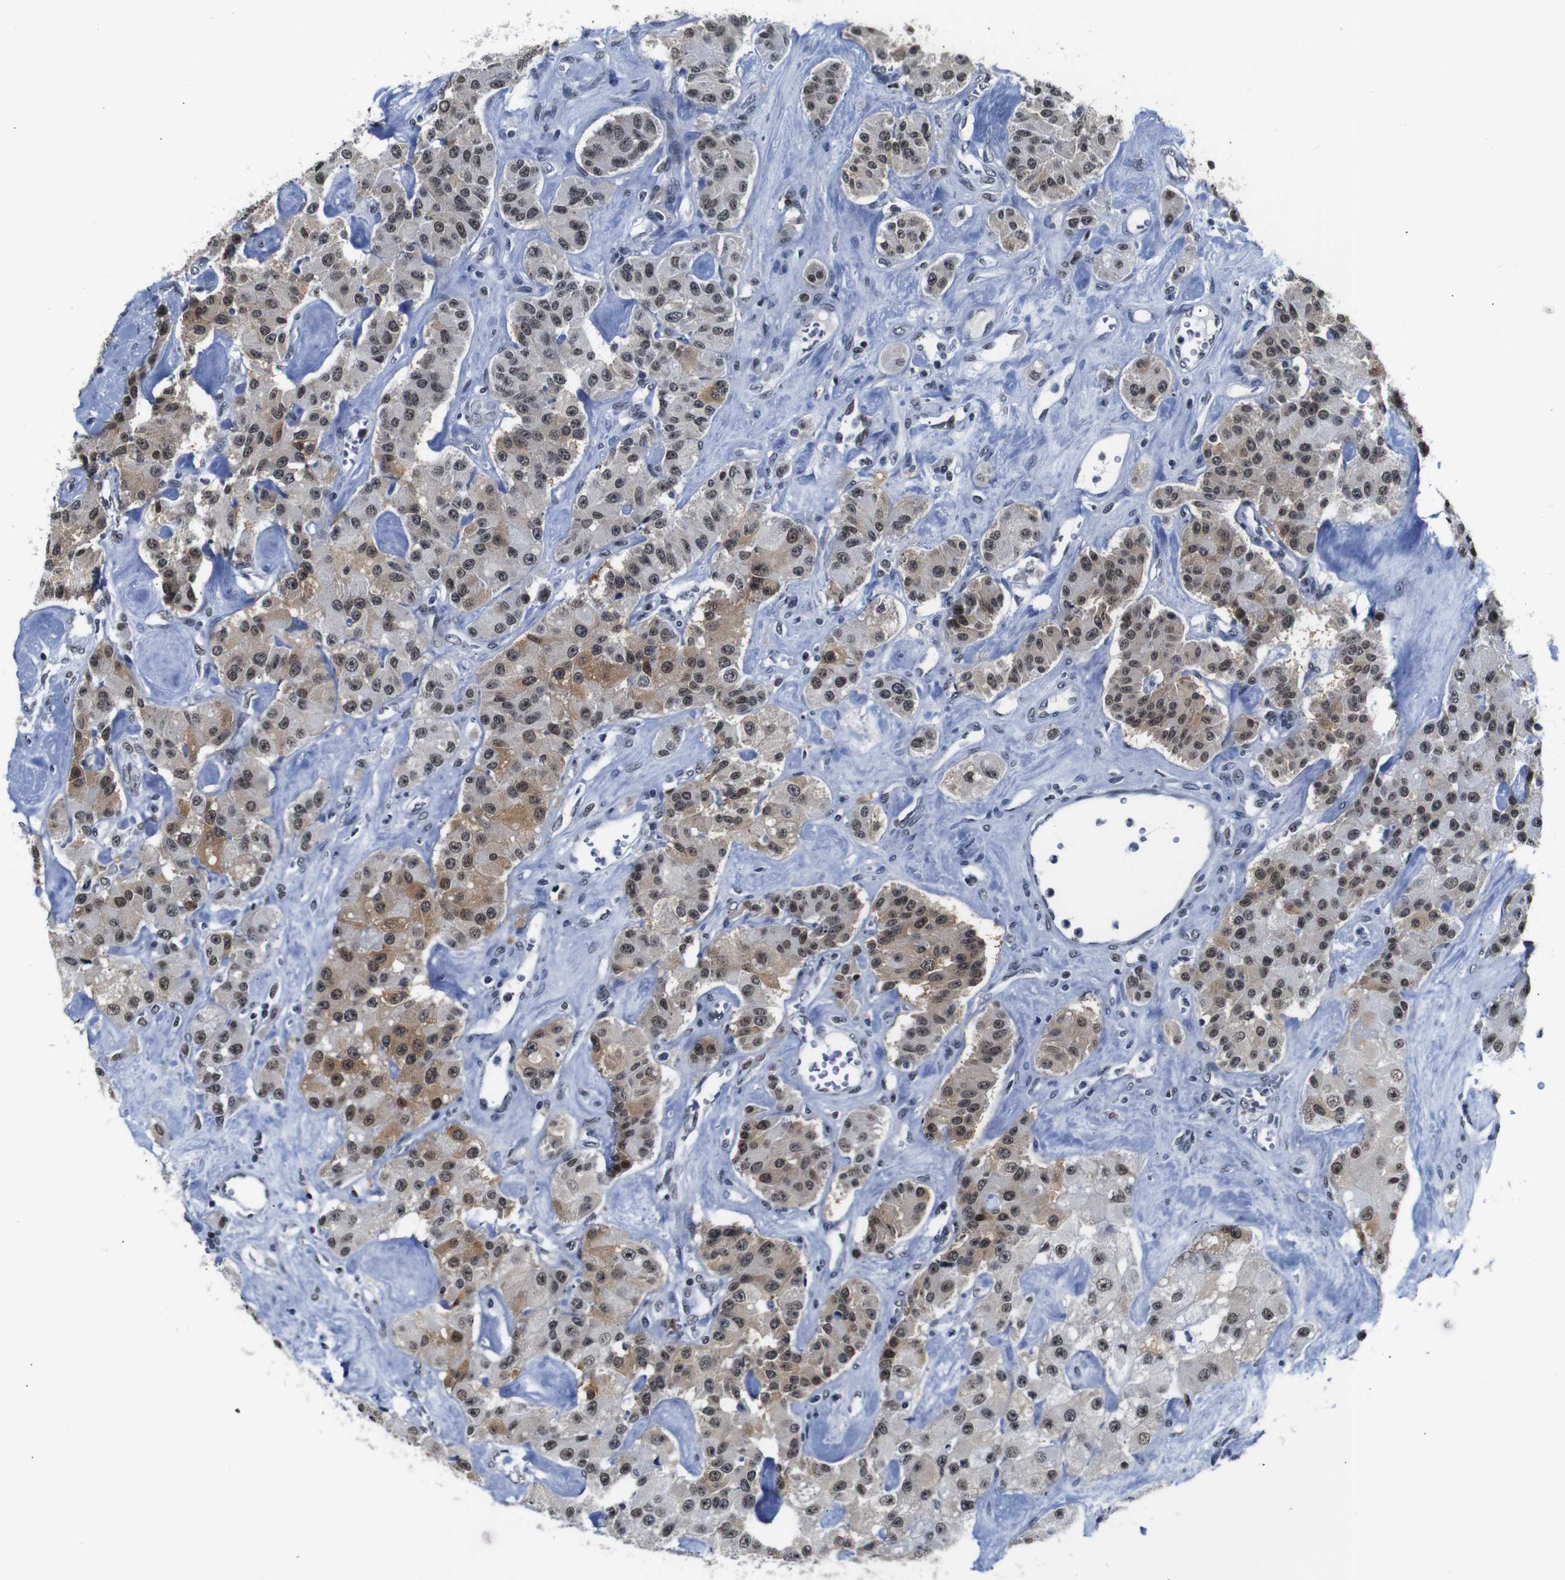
{"staining": {"intensity": "moderate", "quantity": ">75%", "location": "cytoplasmic/membranous,nuclear"}, "tissue": "carcinoid", "cell_type": "Tumor cells", "image_type": "cancer", "snomed": [{"axis": "morphology", "description": "Carcinoid, malignant, NOS"}, {"axis": "topography", "description": "Pancreas"}], "caption": "Malignant carcinoid tissue demonstrates moderate cytoplasmic/membranous and nuclear positivity in about >75% of tumor cells Using DAB (3,3'-diaminobenzidine) (brown) and hematoxylin (blue) stains, captured at high magnification using brightfield microscopy.", "gene": "ILDR2", "patient": {"sex": "male", "age": 41}}